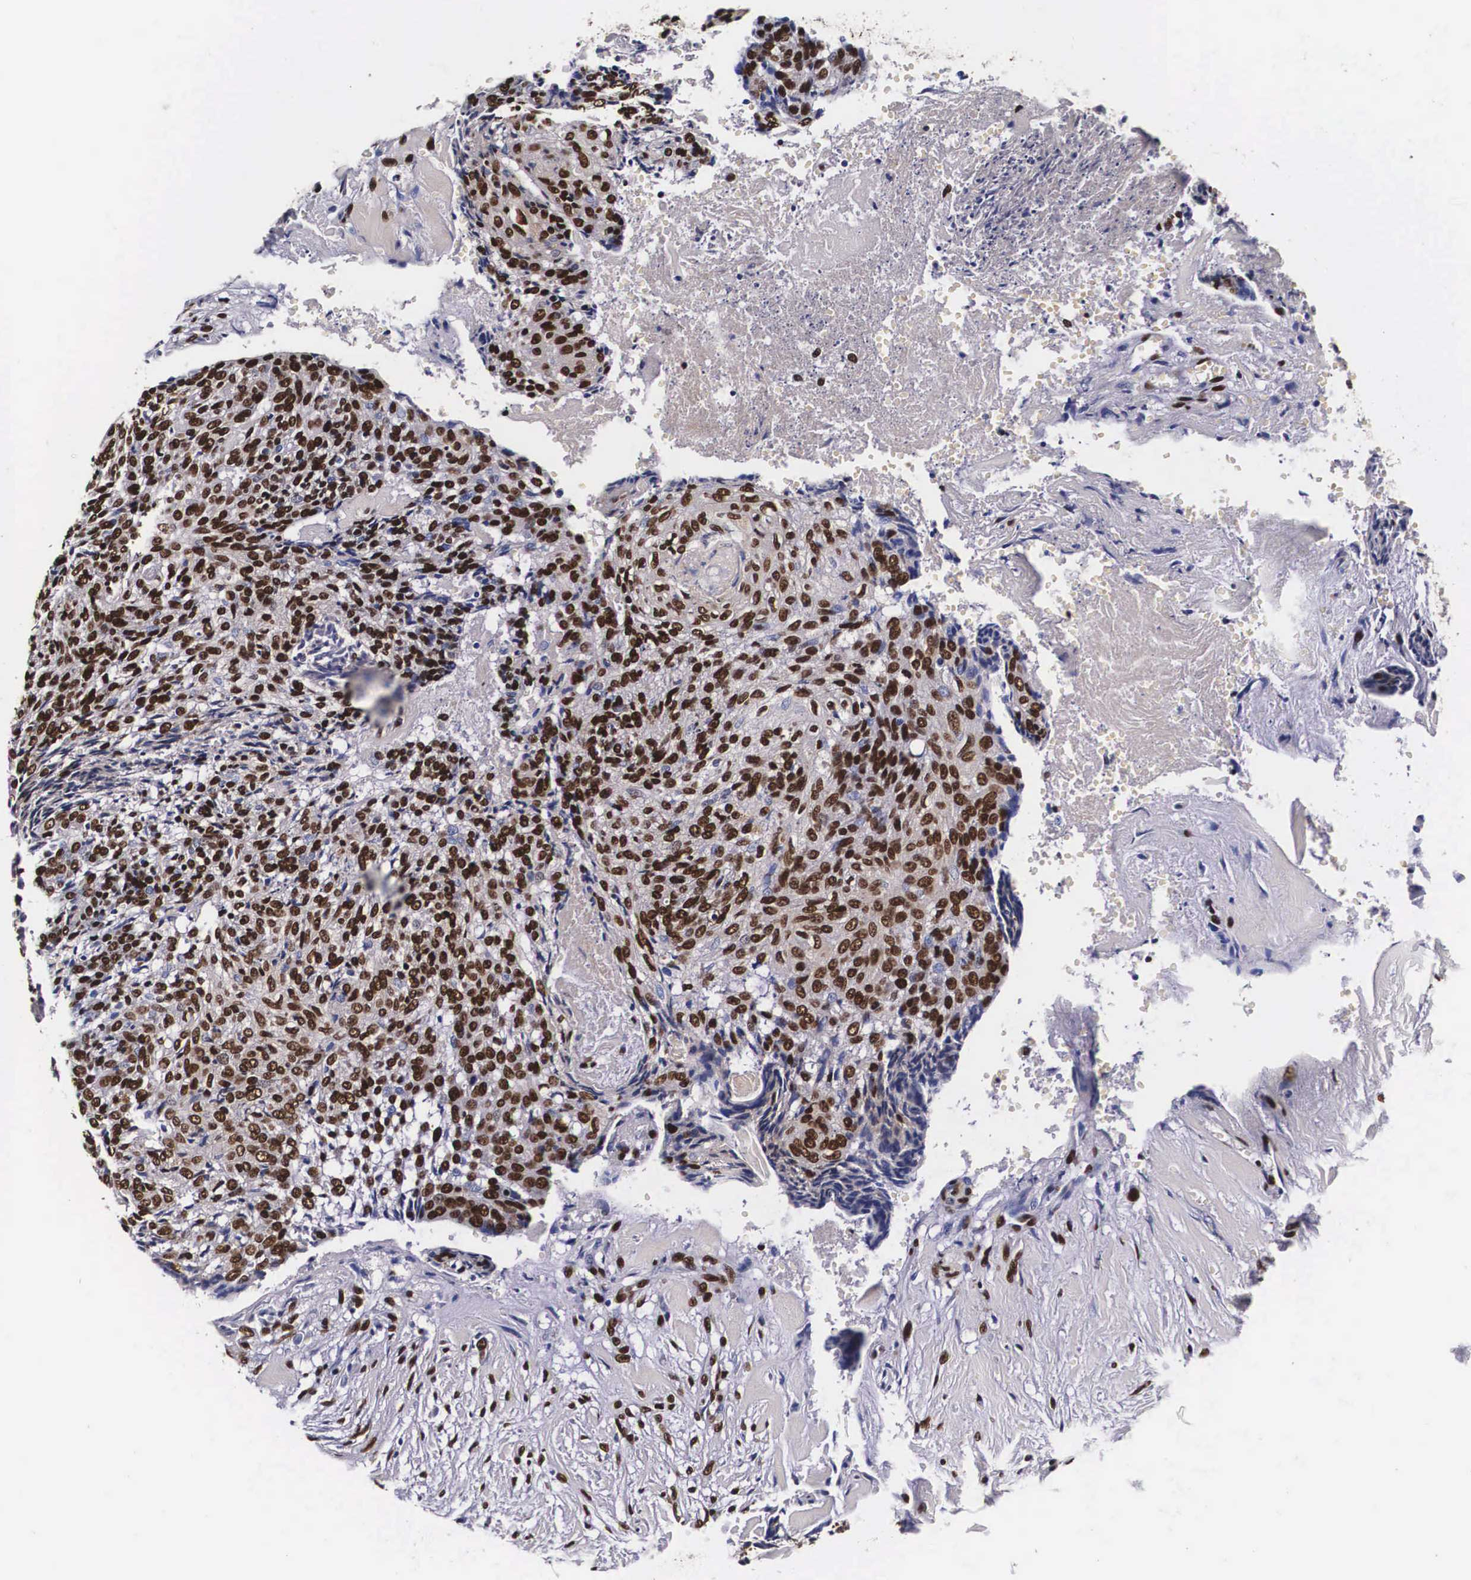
{"staining": {"intensity": "strong", "quantity": ">75%", "location": "nuclear"}, "tissue": "head and neck cancer", "cell_type": "Tumor cells", "image_type": "cancer", "snomed": [{"axis": "morphology", "description": "Squamous cell carcinoma, NOS"}, {"axis": "topography", "description": "Salivary gland"}, {"axis": "topography", "description": "Head-Neck"}], "caption": "Strong nuclear protein expression is appreciated in about >75% of tumor cells in head and neck squamous cell carcinoma.", "gene": "PABPN1", "patient": {"sex": "male", "age": 70}}